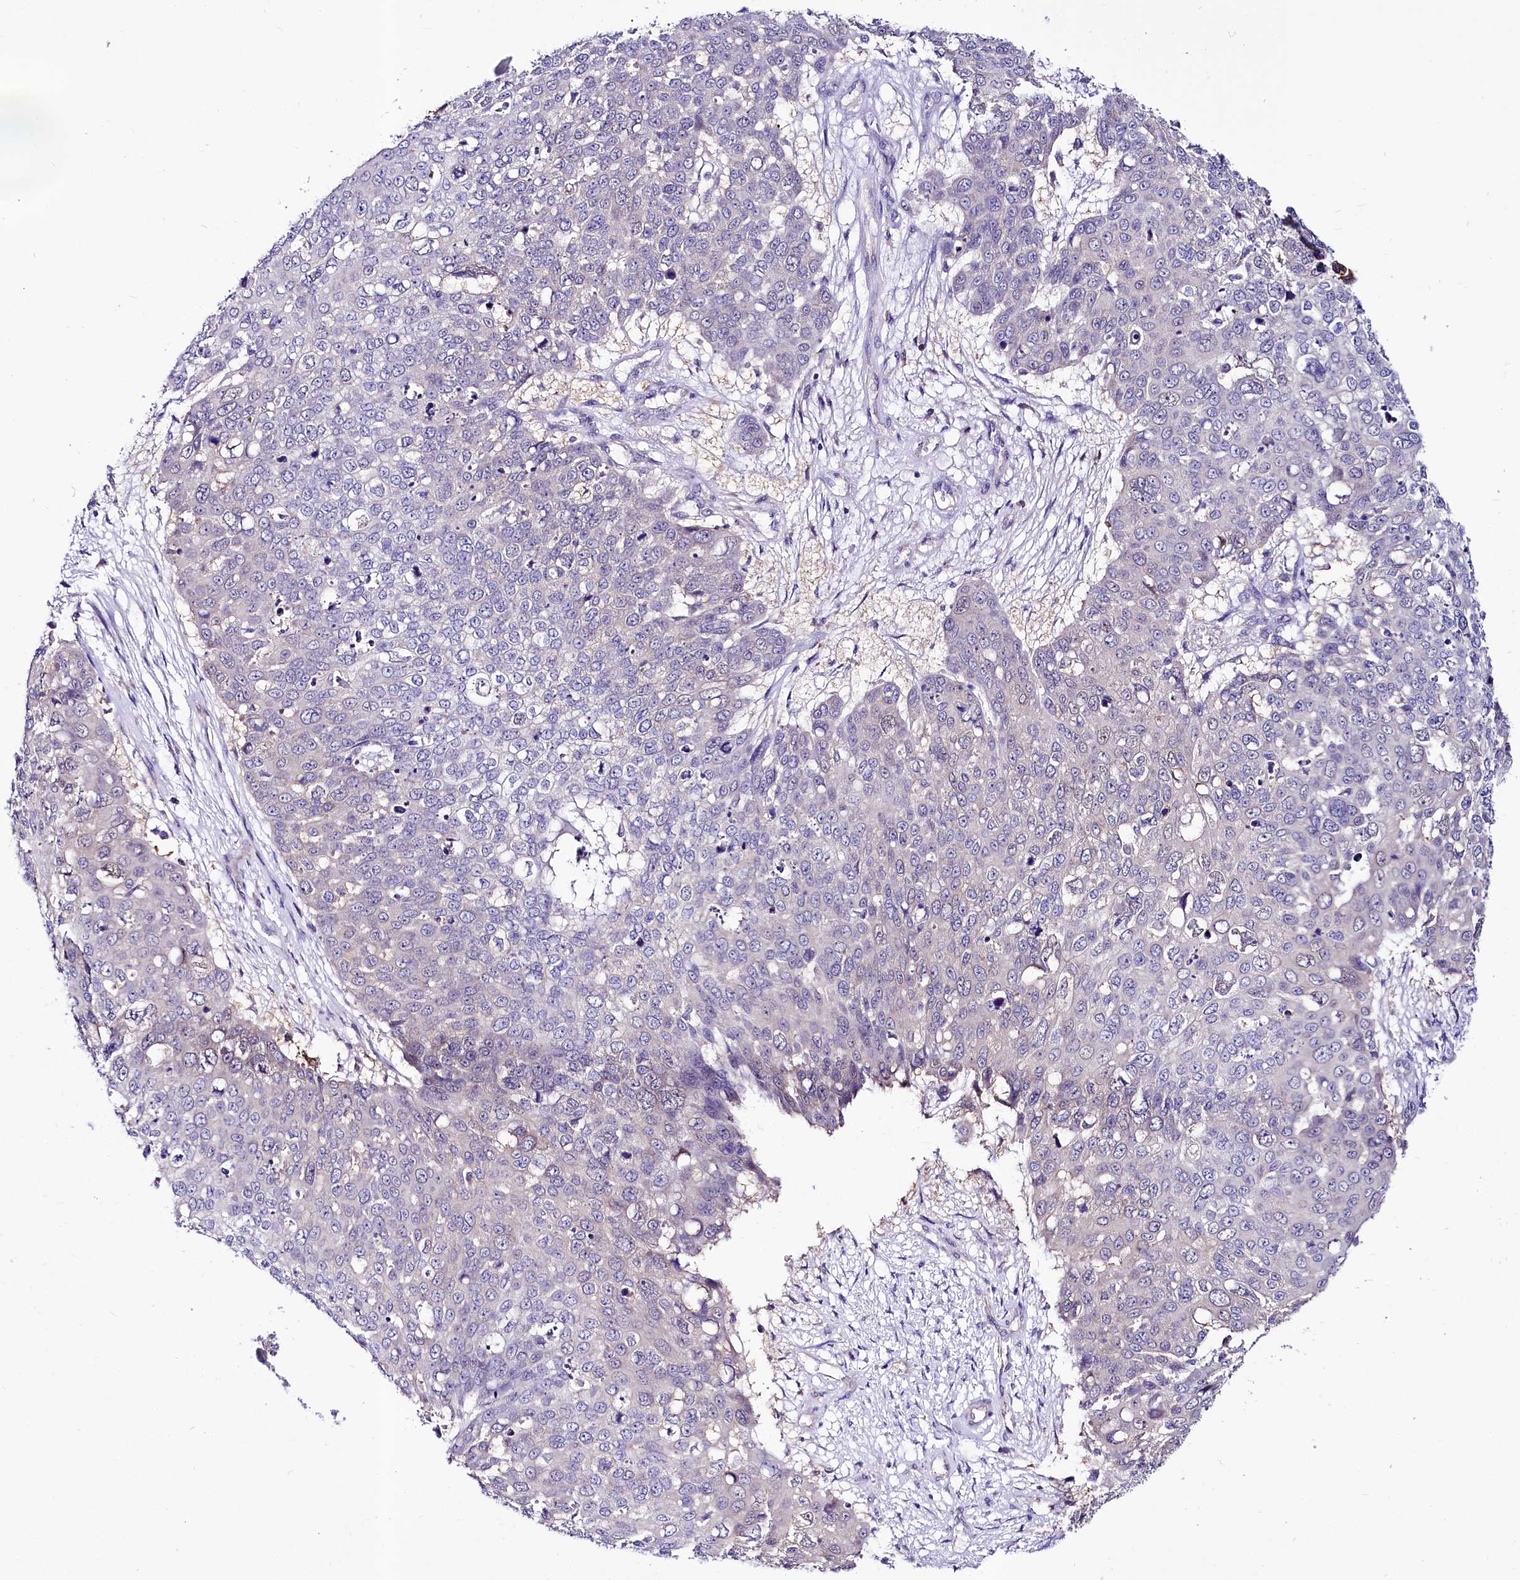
{"staining": {"intensity": "negative", "quantity": "none", "location": "none"}, "tissue": "skin cancer", "cell_type": "Tumor cells", "image_type": "cancer", "snomed": [{"axis": "morphology", "description": "Squamous cell carcinoma, NOS"}, {"axis": "topography", "description": "Skin"}], "caption": "The image displays no significant positivity in tumor cells of skin cancer.", "gene": "ABHD5", "patient": {"sex": "male", "age": 71}}